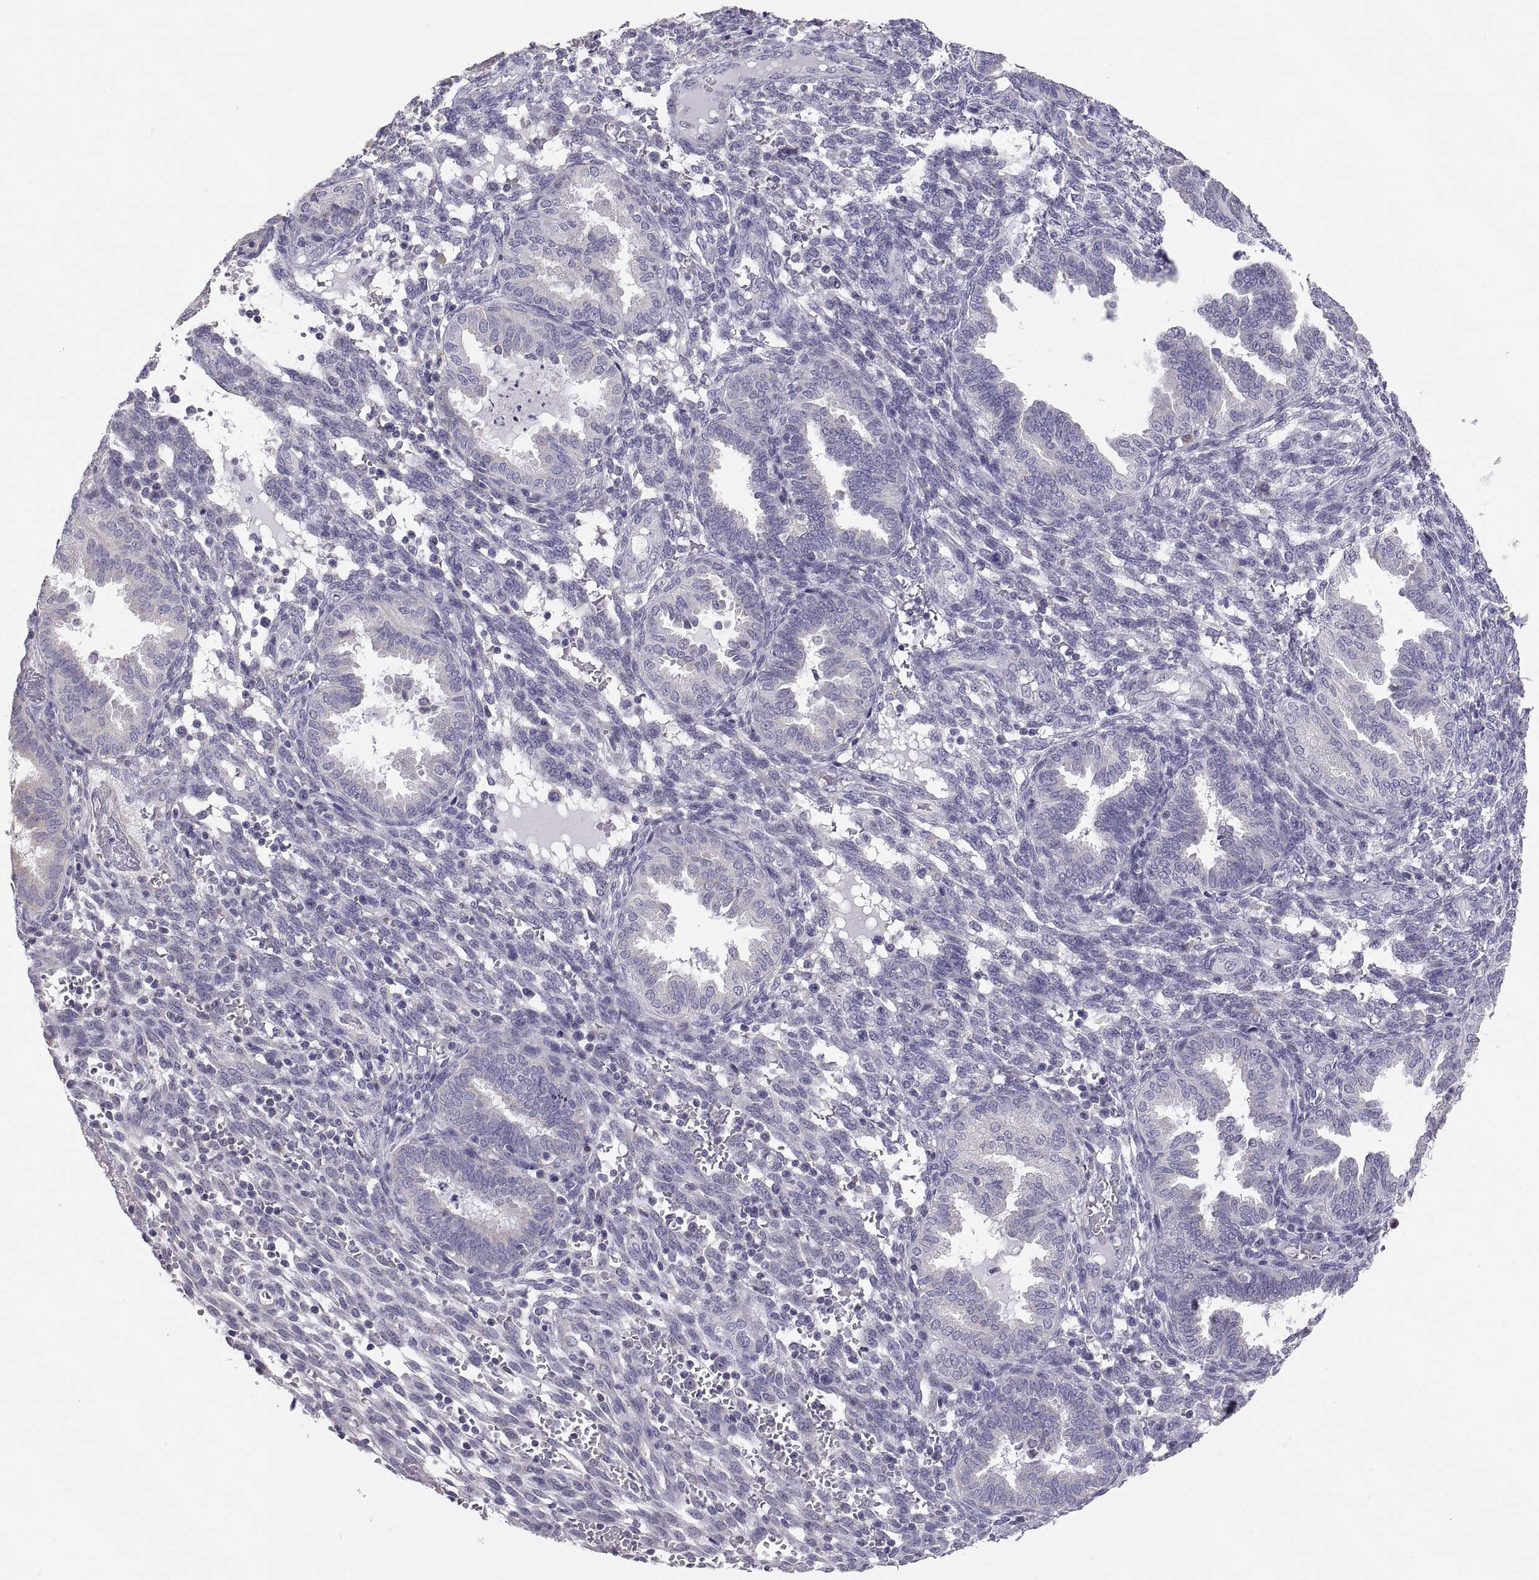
{"staining": {"intensity": "negative", "quantity": "none", "location": "none"}, "tissue": "endometrium", "cell_type": "Cells in endometrial stroma", "image_type": "normal", "snomed": [{"axis": "morphology", "description": "Normal tissue, NOS"}, {"axis": "topography", "description": "Endometrium"}], "caption": "DAB (3,3'-diaminobenzidine) immunohistochemical staining of unremarkable endometrium exhibits no significant staining in cells in endometrial stroma.", "gene": "TNNC1", "patient": {"sex": "female", "age": 42}}